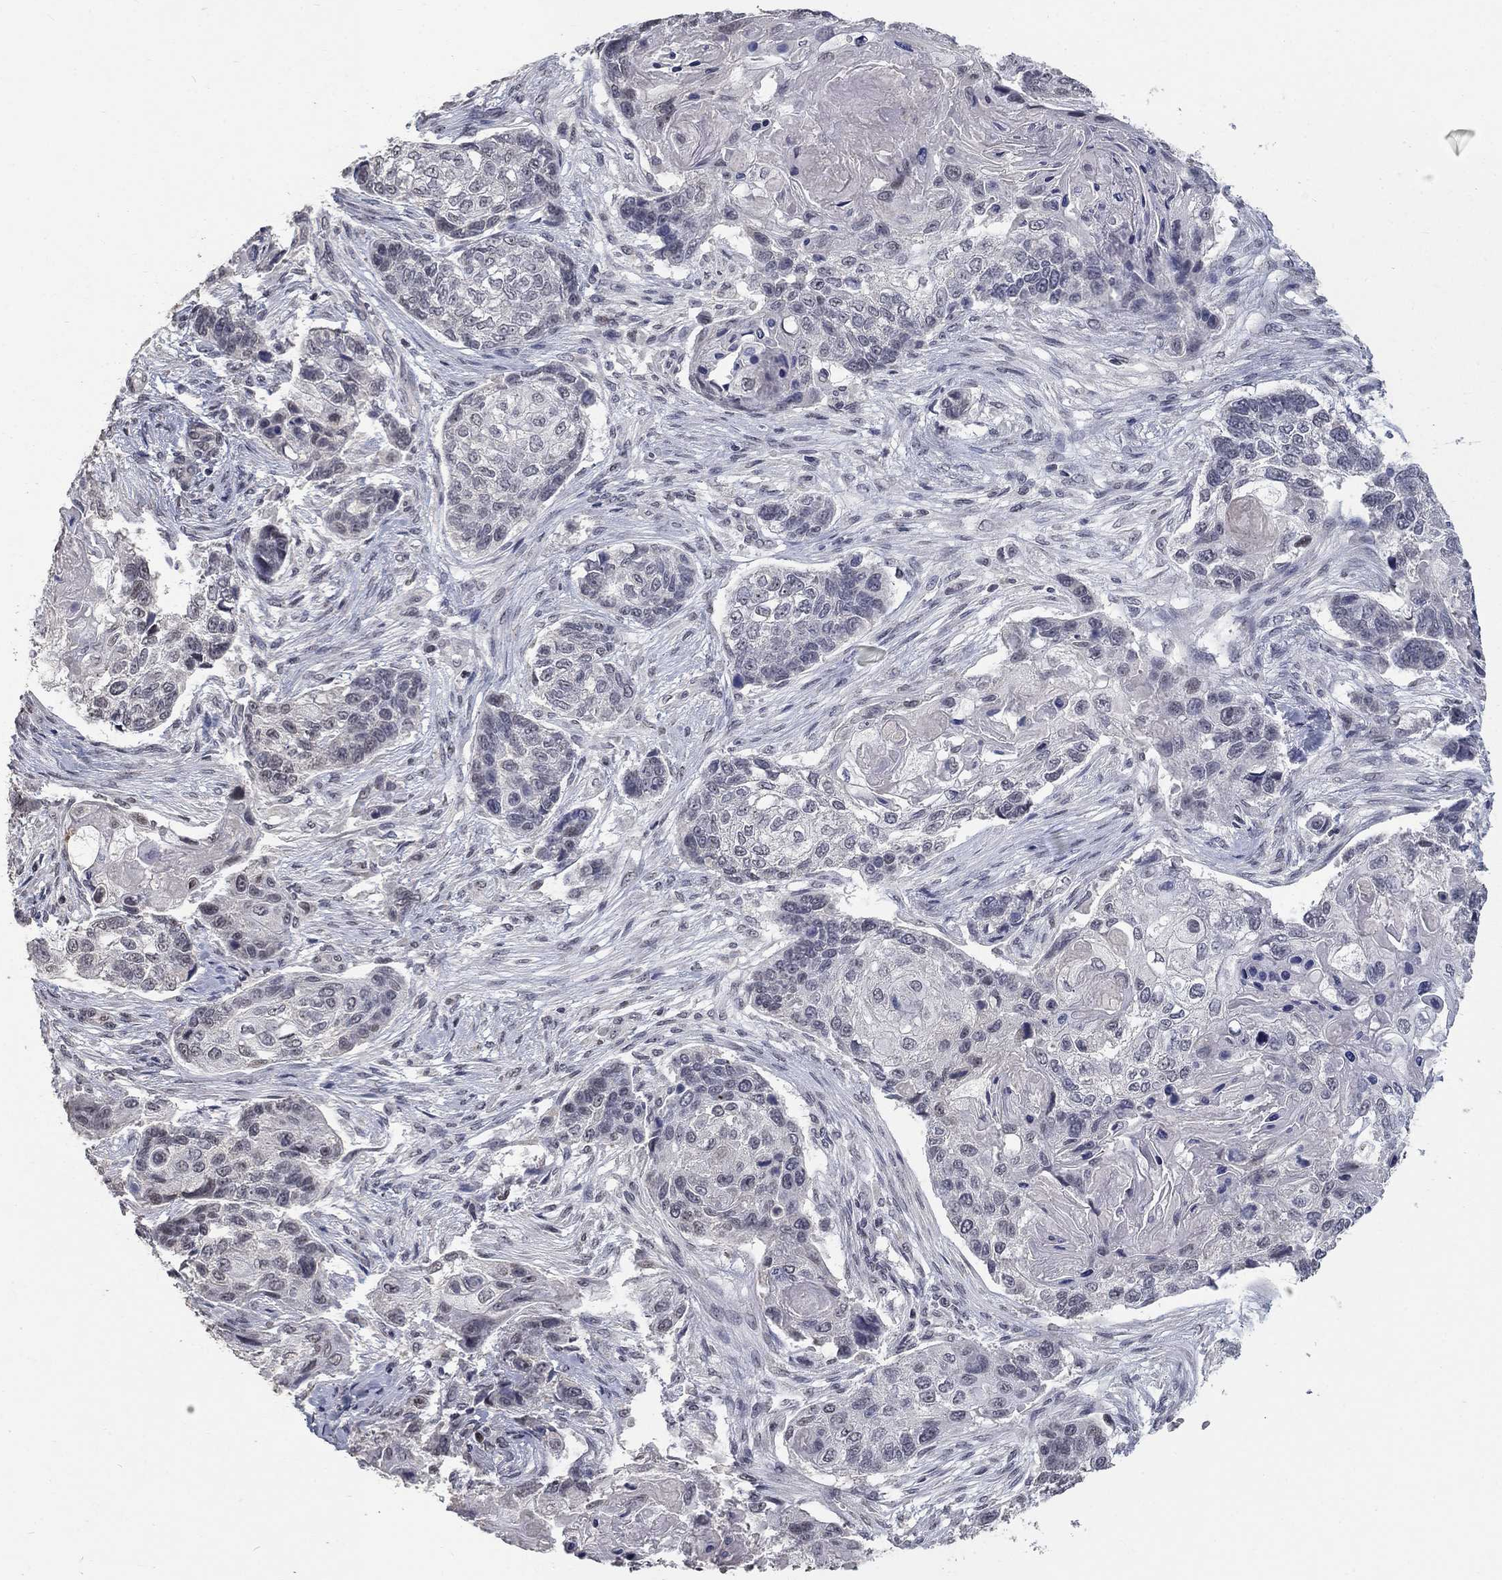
{"staining": {"intensity": "negative", "quantity": "none", "location": "none"}, "tissue": "lung cancer", "cell_type": "Tumor cells", "image_type": "cancer", "snomed": [{"axis": "morphology", "description": "Normal tissue, NOS"}, {"axis": "morphology", "description": "Squamous cell carcinoma, NOS"}, {"axis": "topography", "description": "Bronchus"}, {"axis": "topography", "description": "Lung"}], "caption": "There is no significant staining in tumor cells of lung squamous cell carcinoma. Nuclei are stained in blue.", "gene": "SPATA33", "patient": {"sex": "male", "age": 69}}